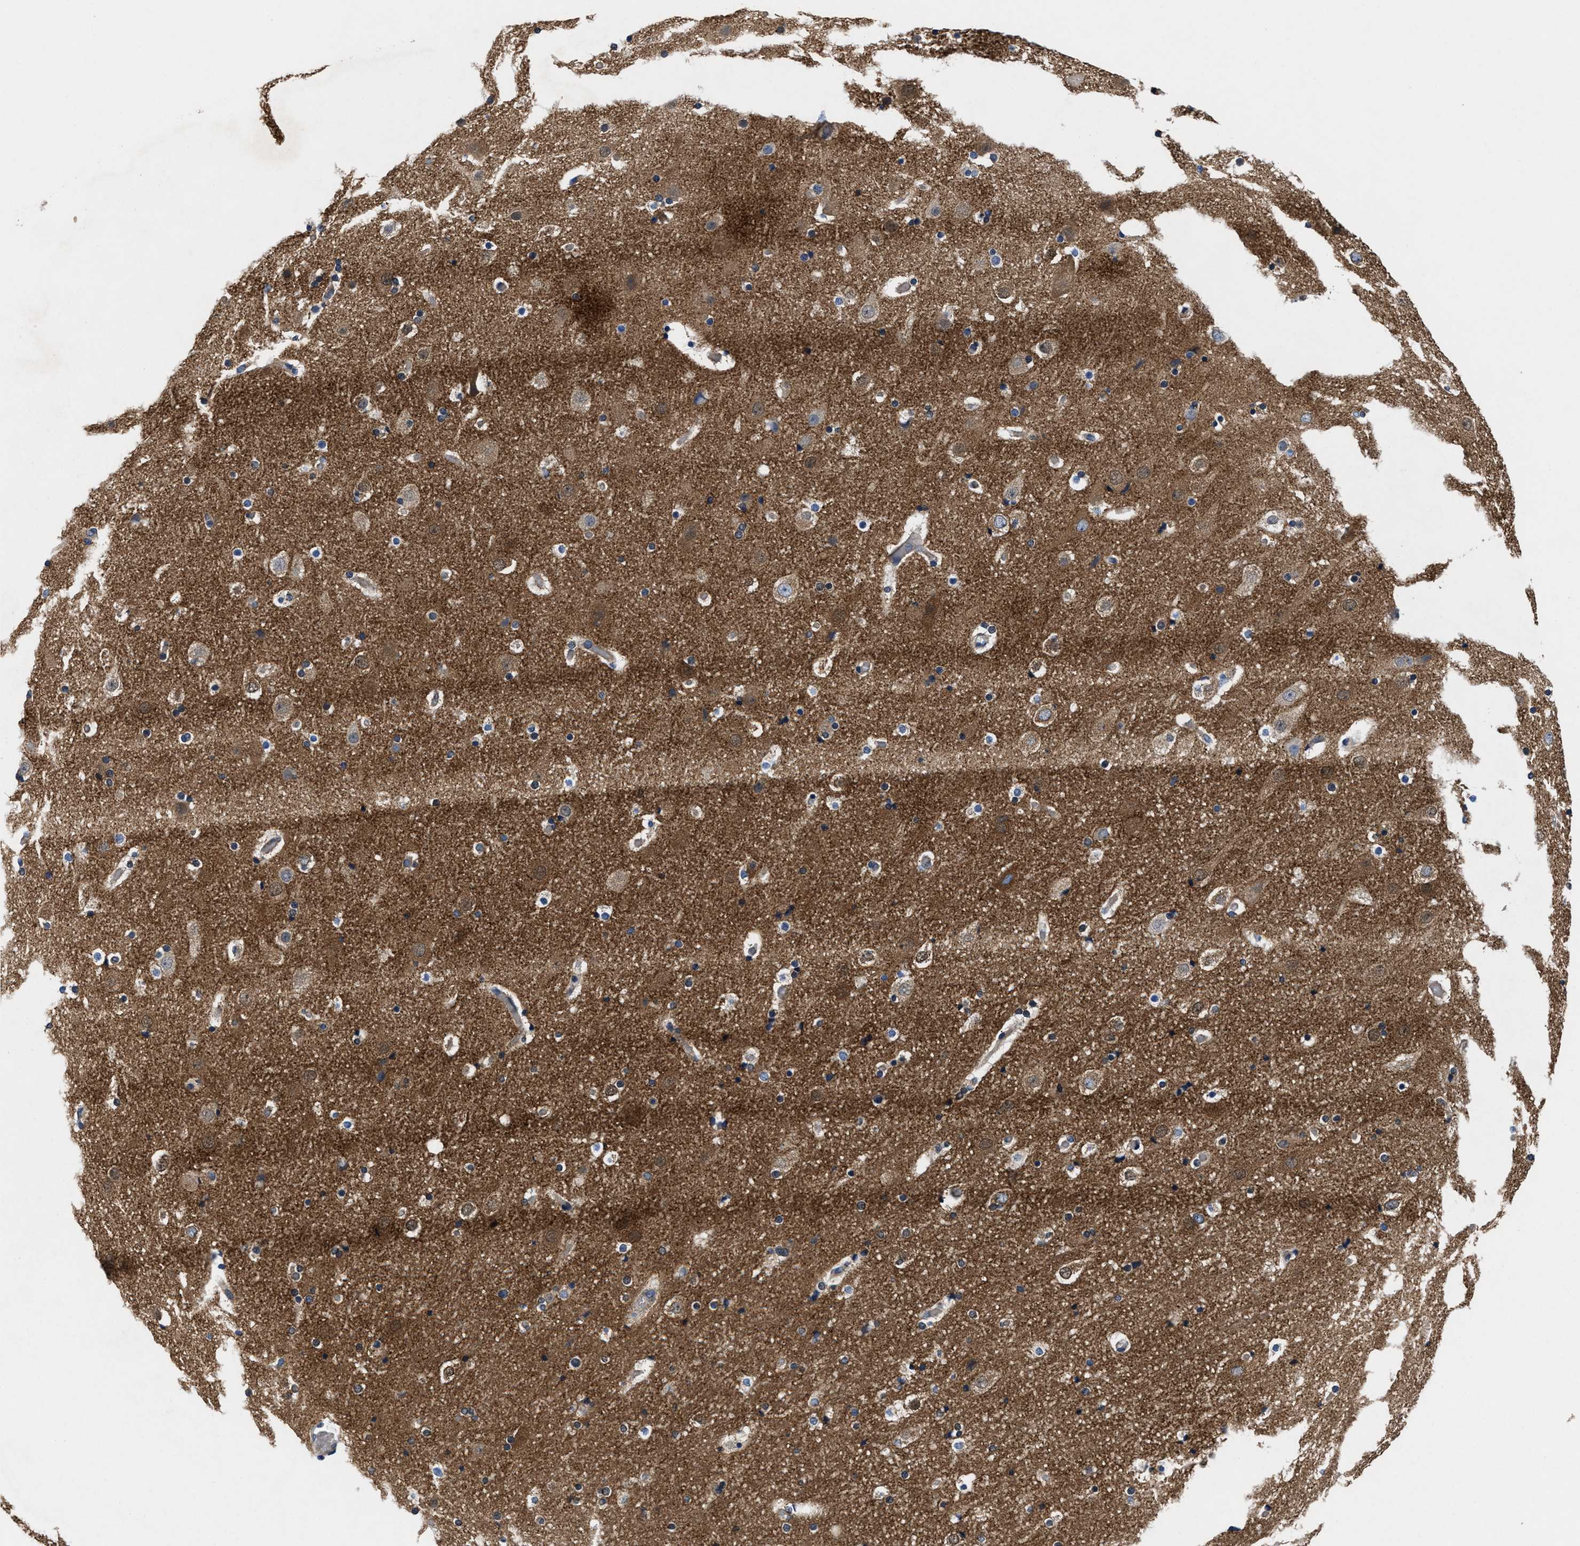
{"staining": {"intensity": "weak", "quantity": ">75%", "location": "cytoplasmic/membranous"}, "tissue": "cerebral cortex", "cell_type": "Endothelial cells", "image_type": "normal", "snomed": [{"axis": "morphology", "description": "Normal tissue, NOS"}, {"axis": "topography", "description": "Cerebral cortex"}], "caption": "The image demonstrates immunohistochemical staining of unremarkable cerebral cortex. There is weak cytoplasmic/membranous expression is appreciated in about >75% of endothelial cells. (DAB (3,3'-diaminobenzidine) = brown stain, brightfield microscopy at high magnification).", "gene": "PHLPP1", "patient": {"sex": "male", "age": 57}}